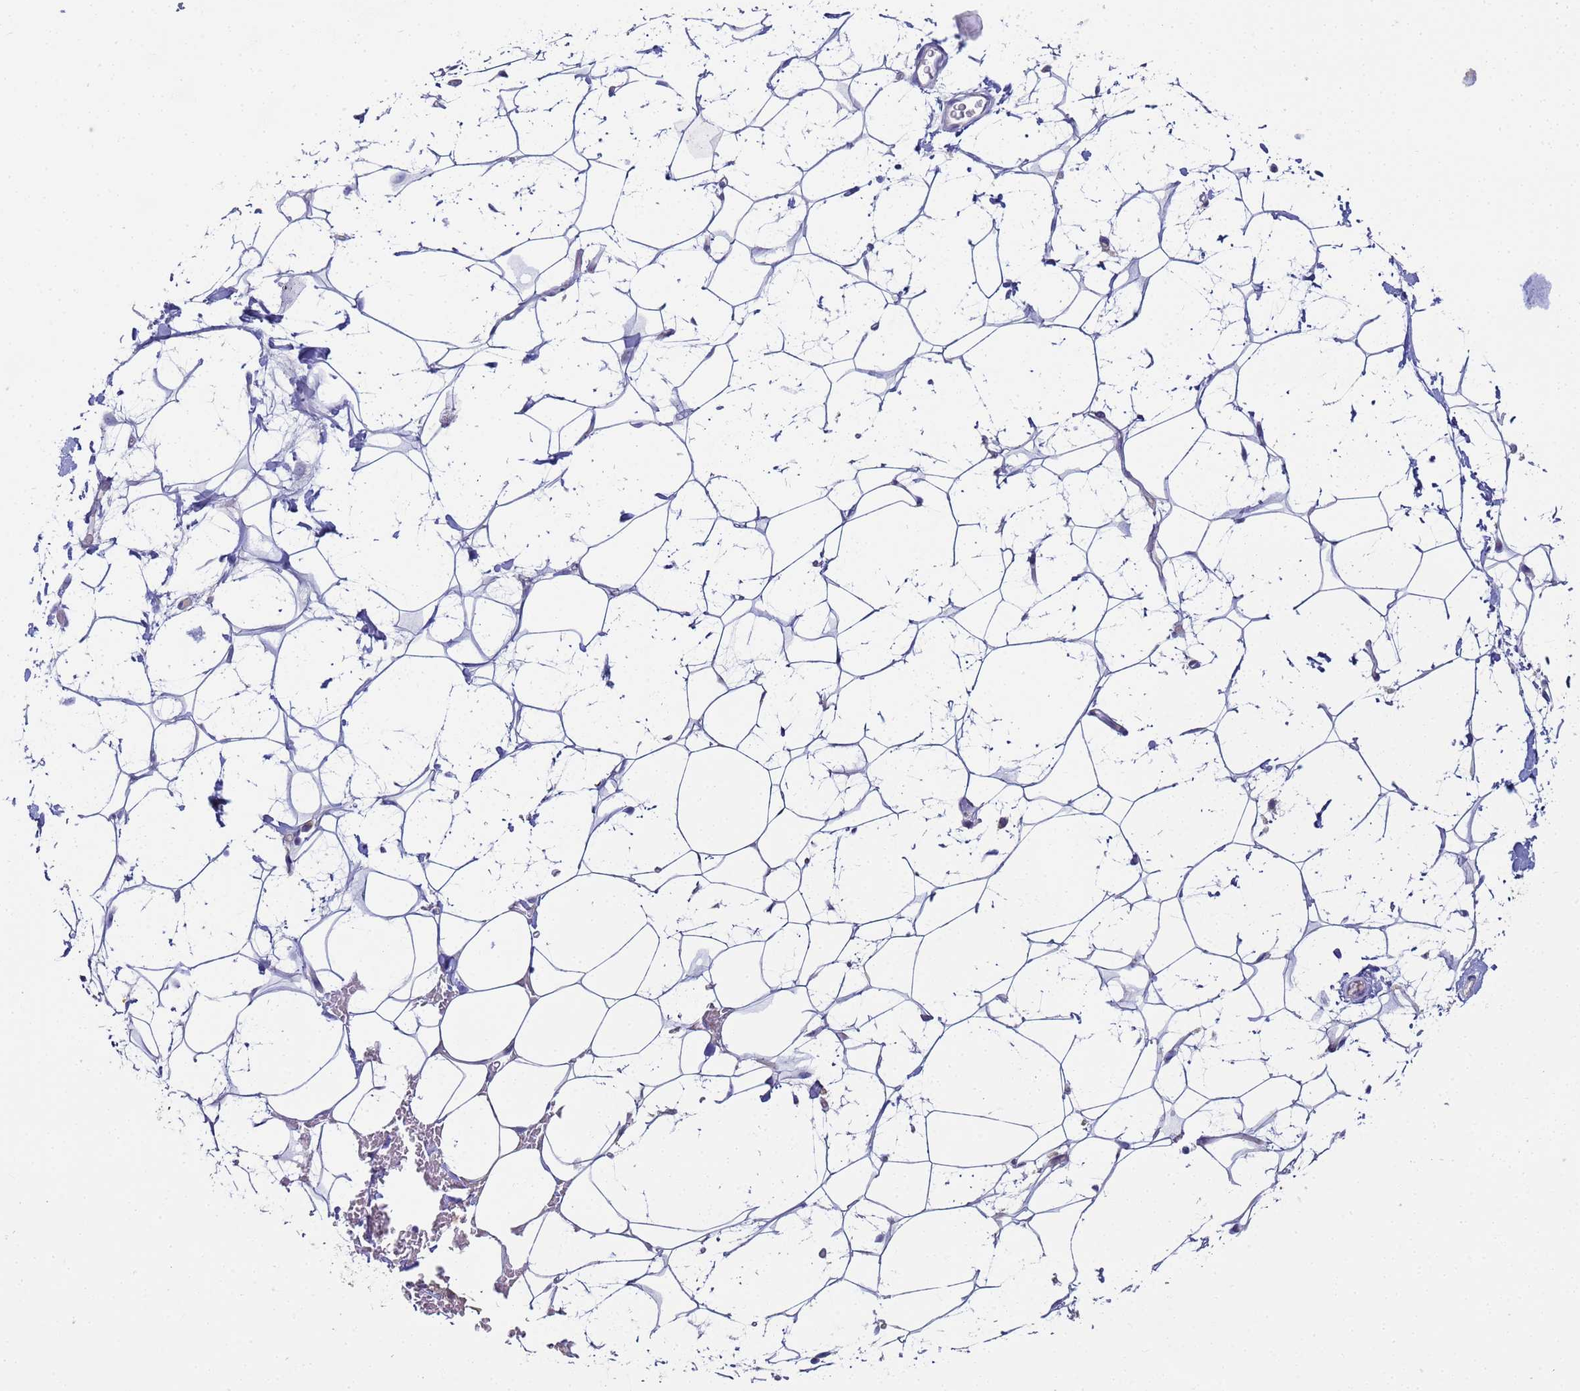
{"staining": {"intensity": "negative", "quantity": "none", "location": "none"}, "tissue": "adipose tissue", "cell_type": "Adipocytes", "image_type": "normal", "snomed": [{"axis": "morphology", "description": "Normal tissue, NOS"}, {"axis": "topography", "description": "Breast"}], "caption": "Adipocytes show no significant expression in unremarkable adipose tissue. (Brightfield microscopy of DAB immunohistochemistry at high magnification).", "gene": "CR1", "patient": {"sex": "female", "age": 26}}